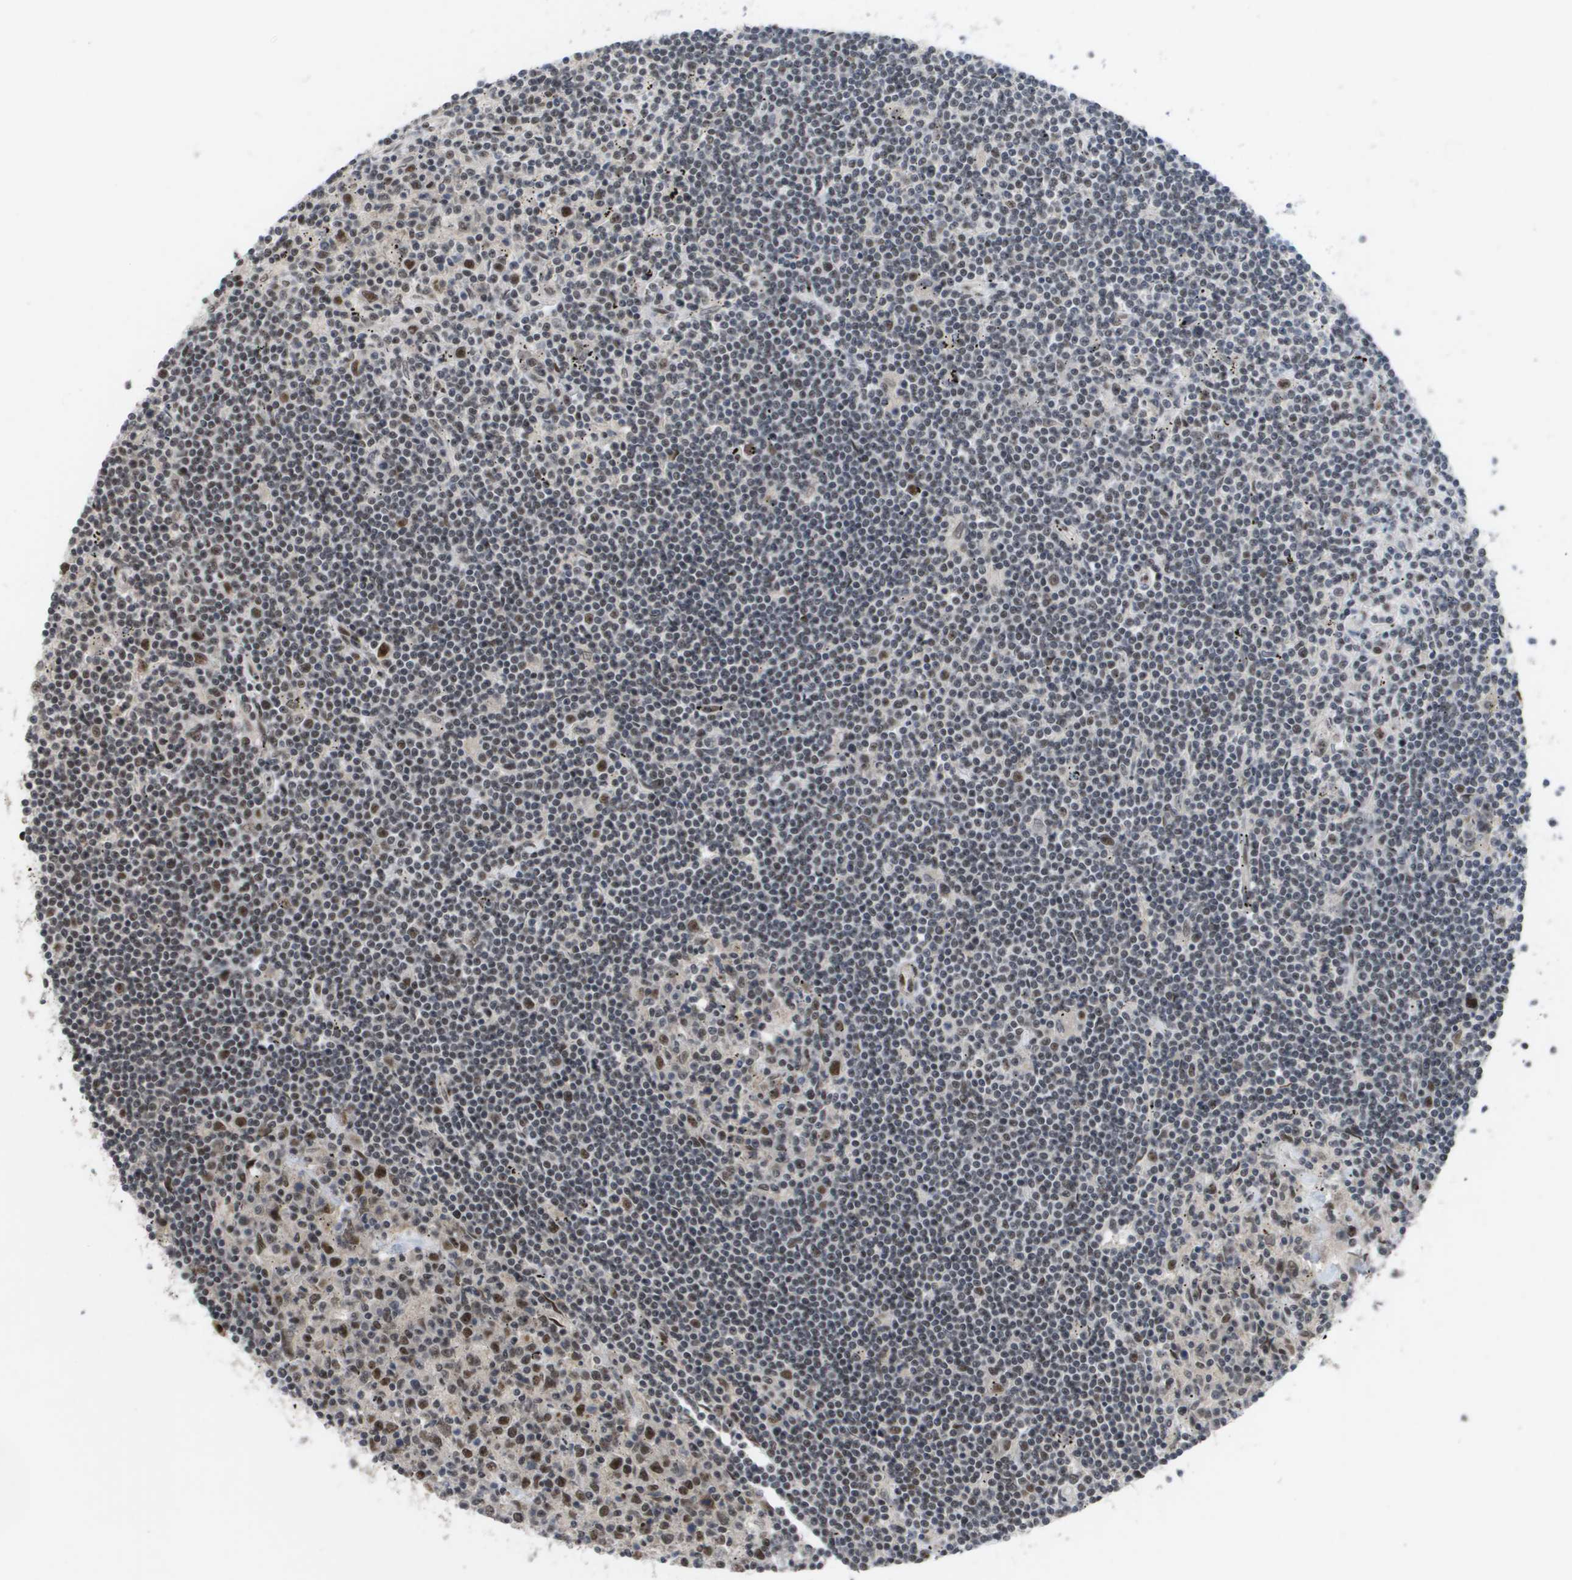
{"staining": {"intensity": "moderate", "quantity": "25%-75%", "location": "nuclear"}, "tissue": "lymphoma", "cell_type": "Tumor cells", "image_type": "cancer", "snomed": [{"axis": "morphology", "description": "Malignant lymphoma, non-Hodgkin's type, Low grade"}, {"axis": "topography", "description": "Spleen"}], "caption": "The immunohistochemical stain highlights moderate nuclear staining in tumor cells of malignant lymphoma, non-Hodgkin's type (low-grade) tissue.", "gene": "CDT1", "patient": {"sex": "male", "age": 76}}